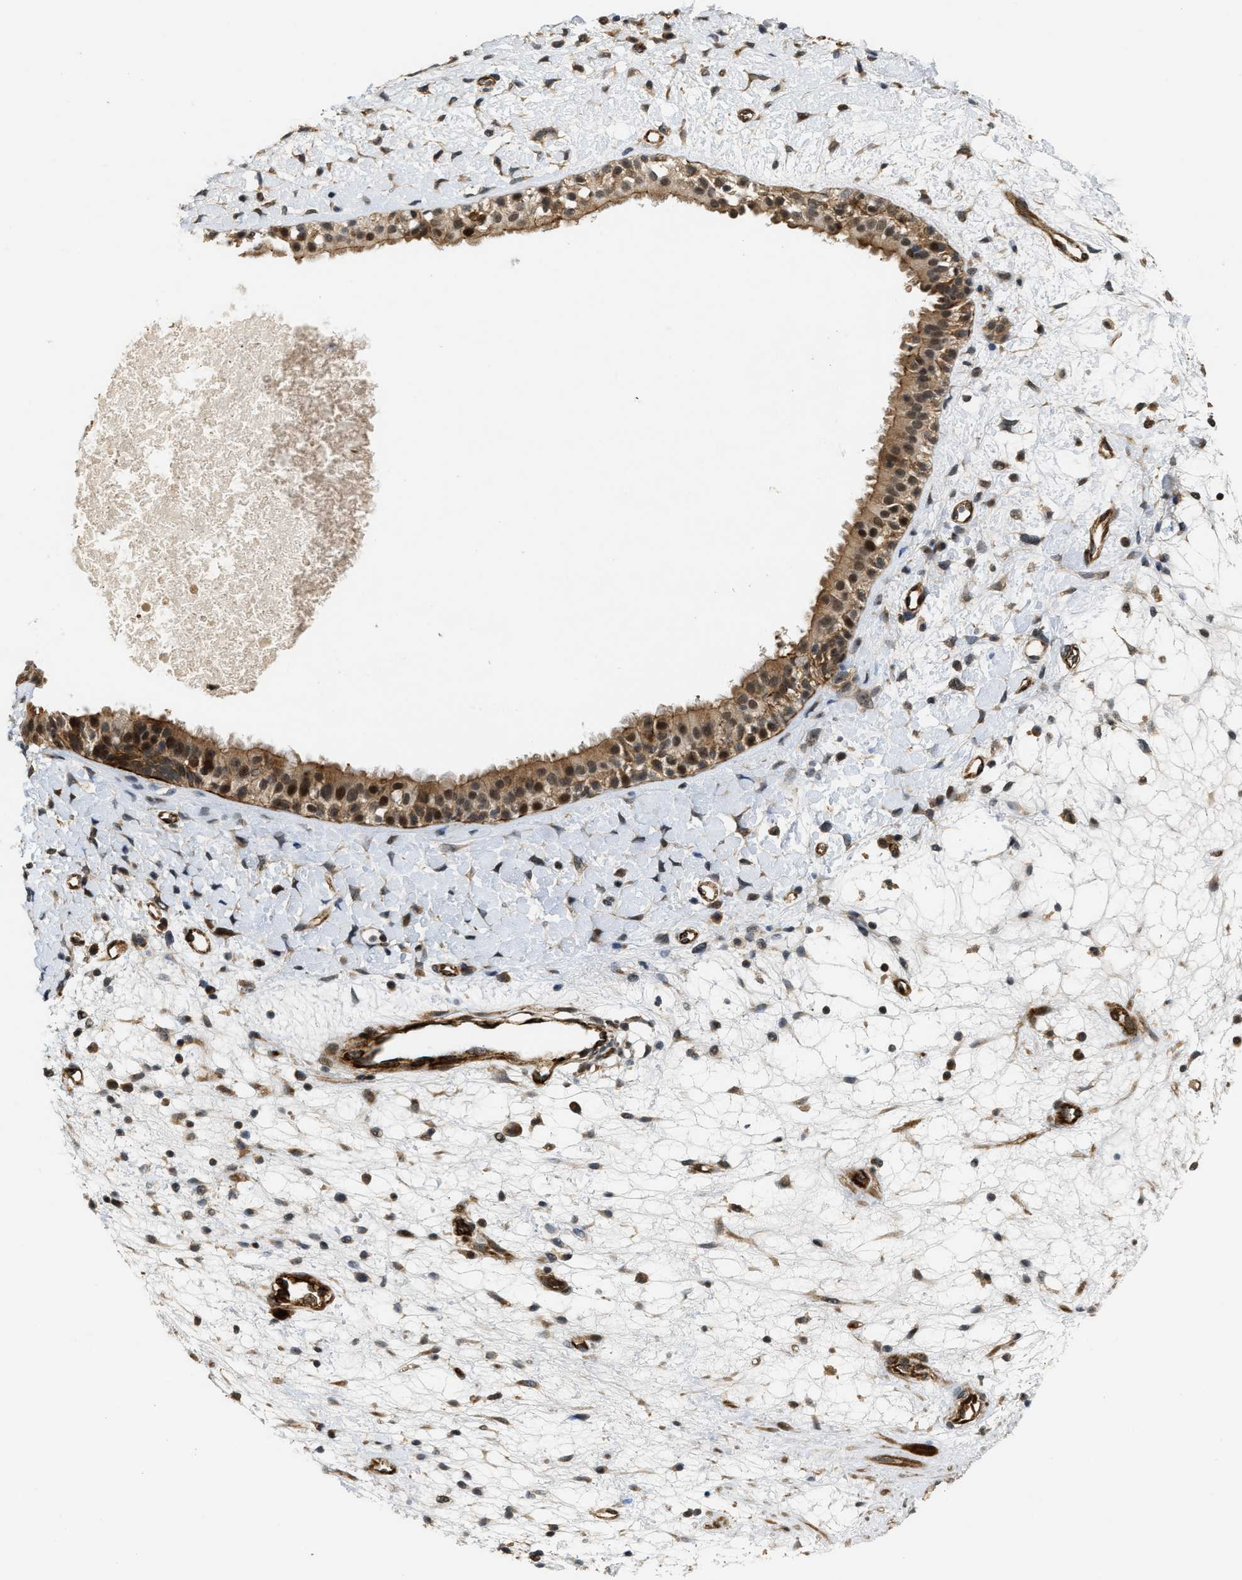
{"staining": {"intensity": "moderate", "quantity": ">75%", "location": "cytoplasmic/membranous,nuclear"}, "tissue": "nasopharynx", "cell_type": "Respiratory epithelial cells", "image_type": "normal", "snomed": [{"axis": "morphology", "description": "Normal tissue, NOS"}, {"axis": "topography", "description": "Nasopharynx"}], "caption": "The immunohistochemical stain labels moderate cytoplasmic/membranous,nuclear staining in respiratory epithelial cells of benign nasopharynx. (DAB (3,3'-diaminobenzidine) IHC, brown staining for protein, blue staining for nuclei).", "gene": "DPF2", "patient": {"sex": "male", "age": 22}}